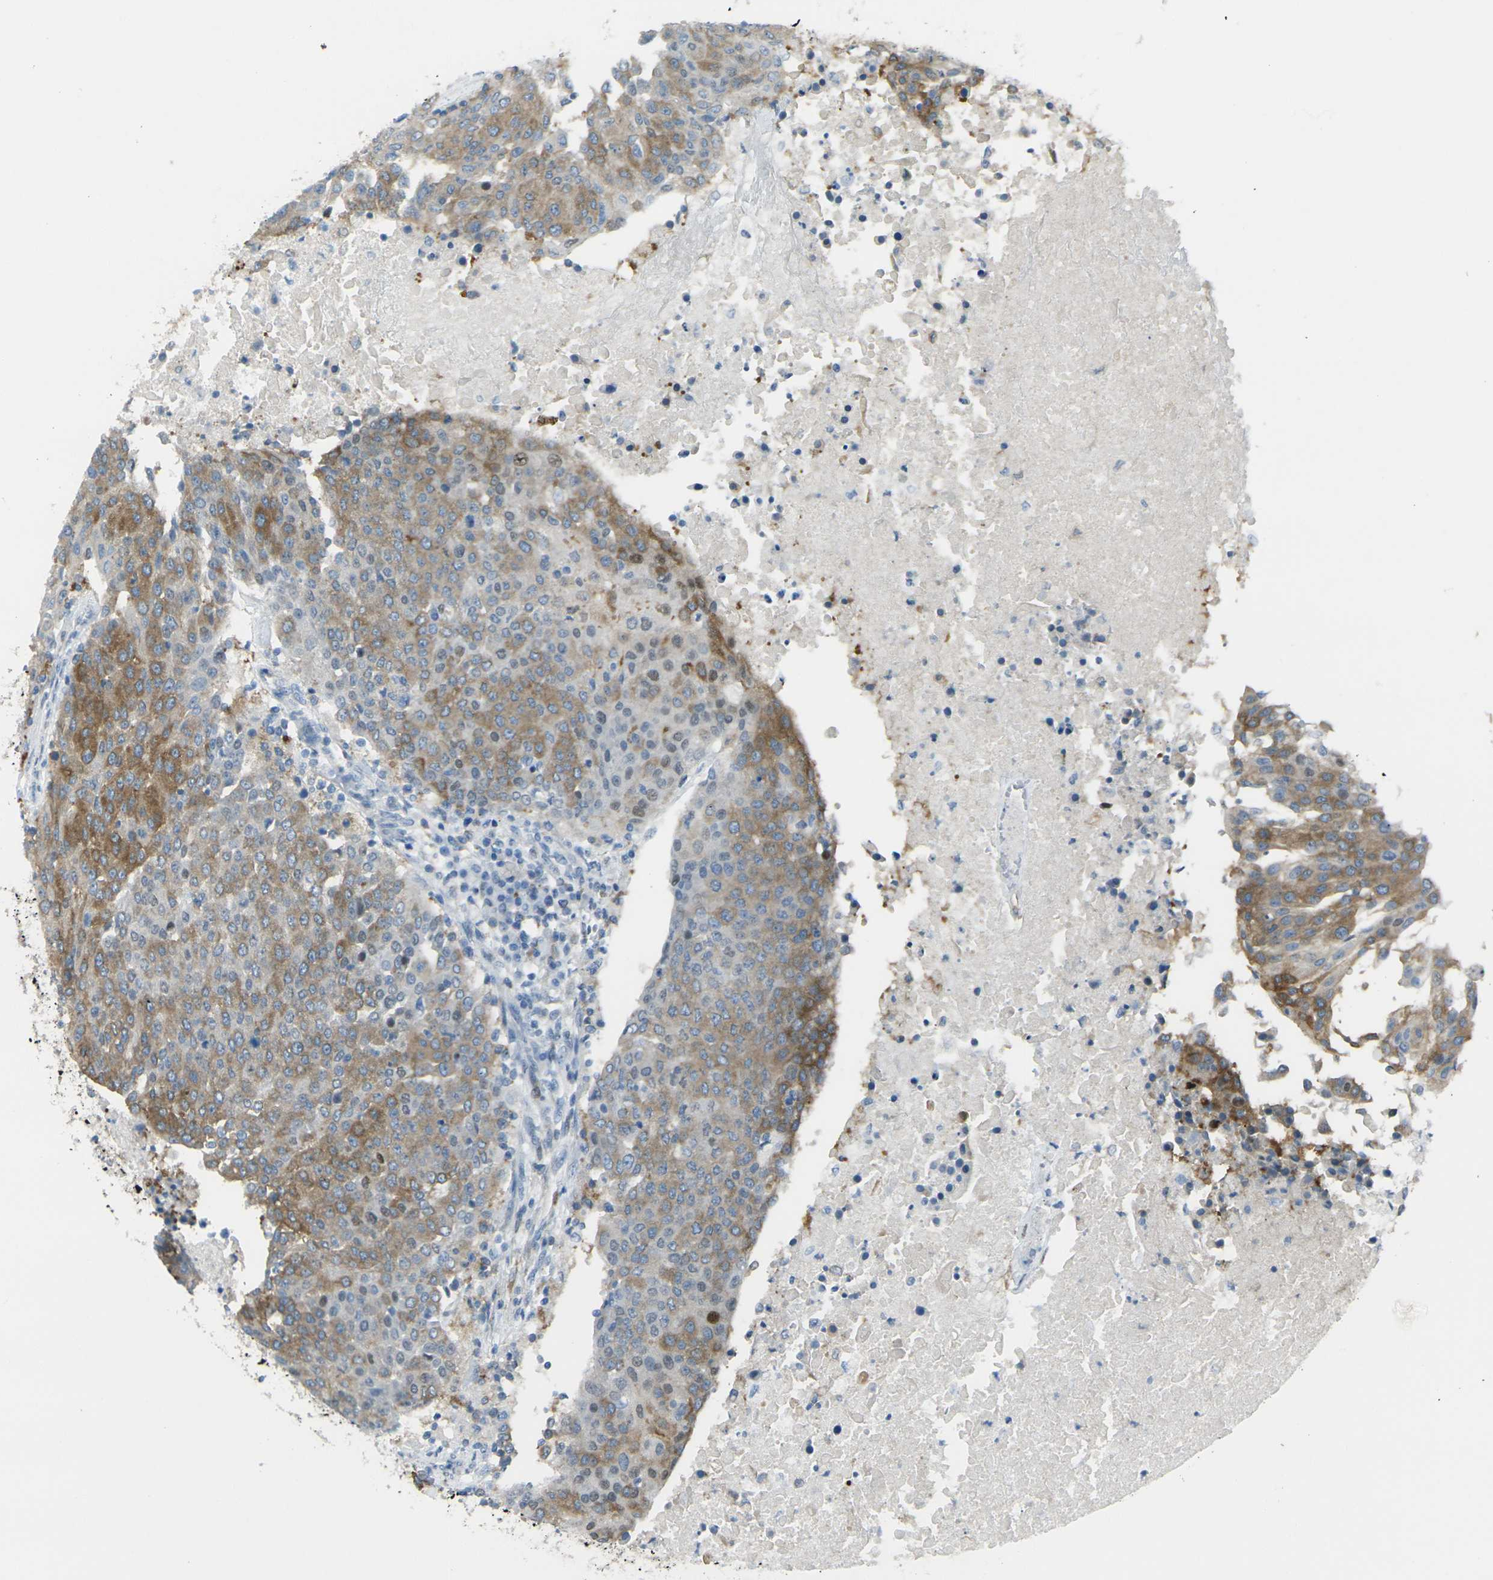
{"staining": {"intensity": "moderate", "quantity": "25%-75%", "location": "cytoplasmic/membranous"}, "tissue": "urothelial cancer", "cell_type": "Tumor cells", "image_type": "cancer", "snomed": [{"axis": "morphology", "description": "Urothelial carcinoma, High grade"}, {"axis": "topography", "description": "Urinary bladder"}], "caption": "Protein expression analysis of urothelial cancer exhibits moderate cytoplasmic/membranous staining in approximately 25%-75% of tumor cells.", "gene": "CELSR2", "patient": {"sex": "female", "age": 85}}